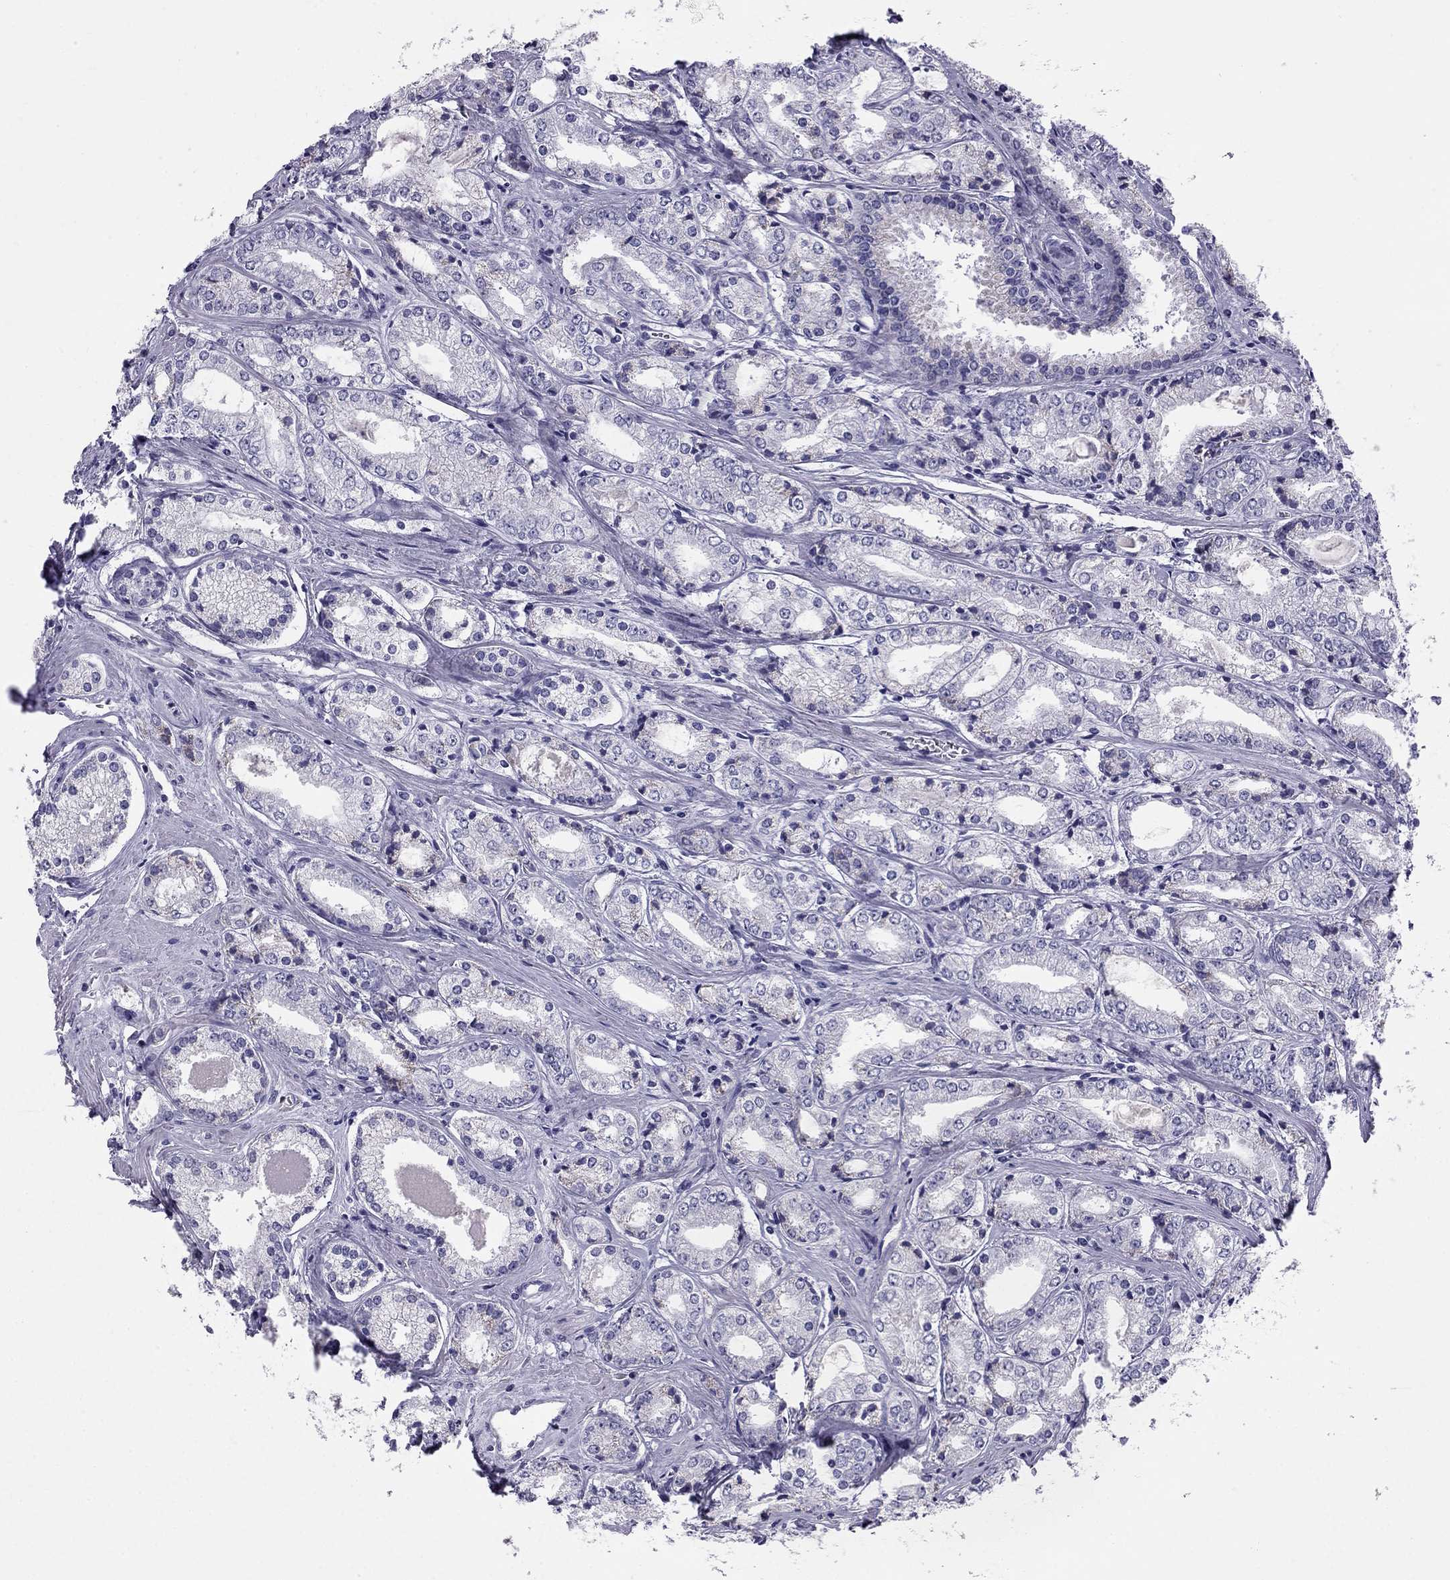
{"staining": {"intensity": "negative", "quantity": "none", "location": "none"}, "tissue": "prostate cancer", "cell_type": "Tumor cells", "image_type": "cancer", "snomed": [{"axis": "morphology", "description": "Adenocarcinoma, NOS"}, {"axis": "topography", "description": "Prostate"}], "caption": "Image shows no protein staining in tumor cells of prostate cancer tissue.", "gene": "TRPM3", "patient": {"sex": "male", "age": 72}}